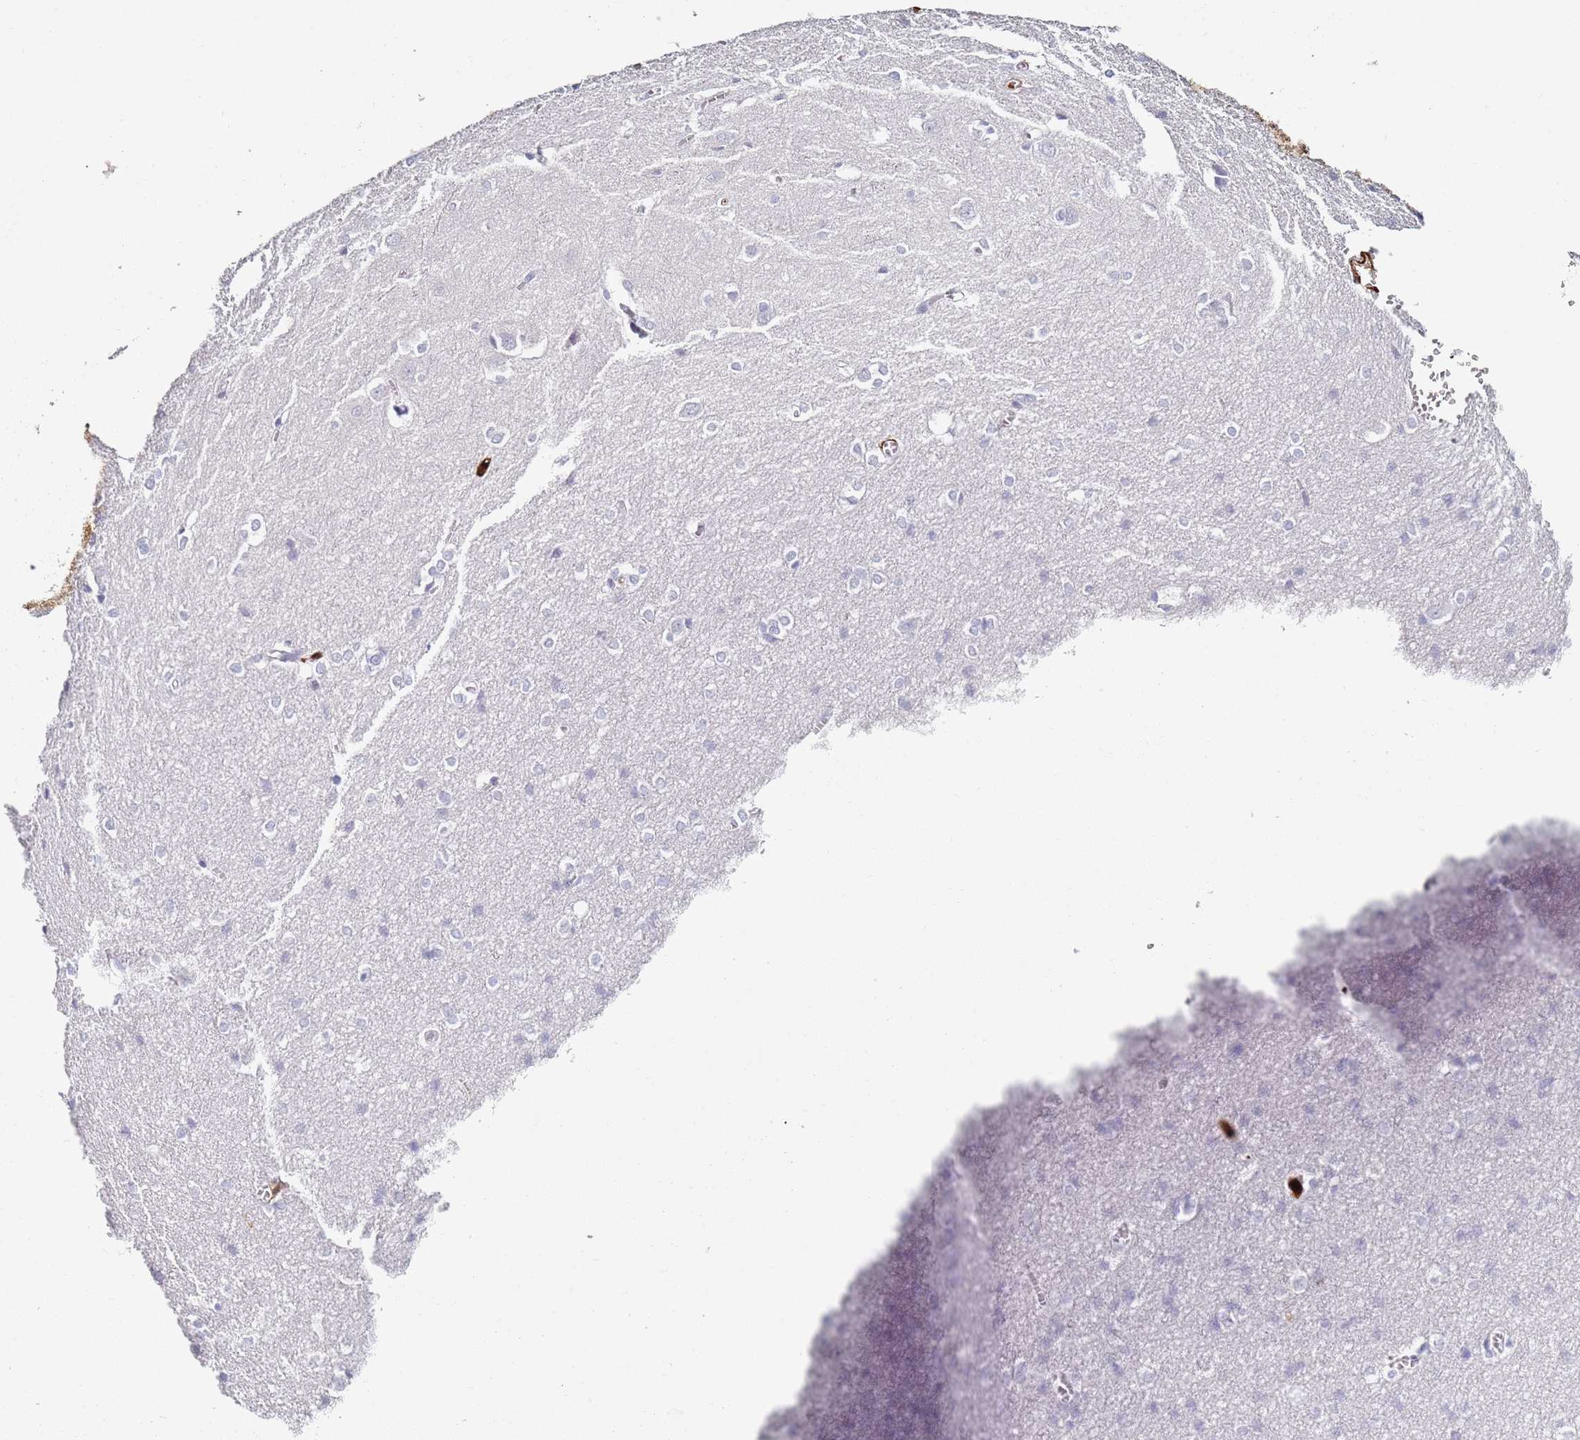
{"staining": {"intensity": "negative", "quantity": "none", "location": "none"}, "tissue": "cerebral cortex", "cell_type": "Endothelial cells", "image_type": "normal", "snomed": [{"axis": "morphology", "description": "Normal tissue, NOS"}, {"axis": "topography", "description": "Cerebral cortex"}], "caption": "Micrograph shows no protein positivity in endothelial cells of benign cerebral cortex. Brightfield microscopy of immunohistochemistry stained with DAB (3,3'-diaminobenzidine) (brown) and hematoxylin (blue), captured at high magnification.", "gene": "S100A4", "patient": {"sex": "male", "age": 37}}